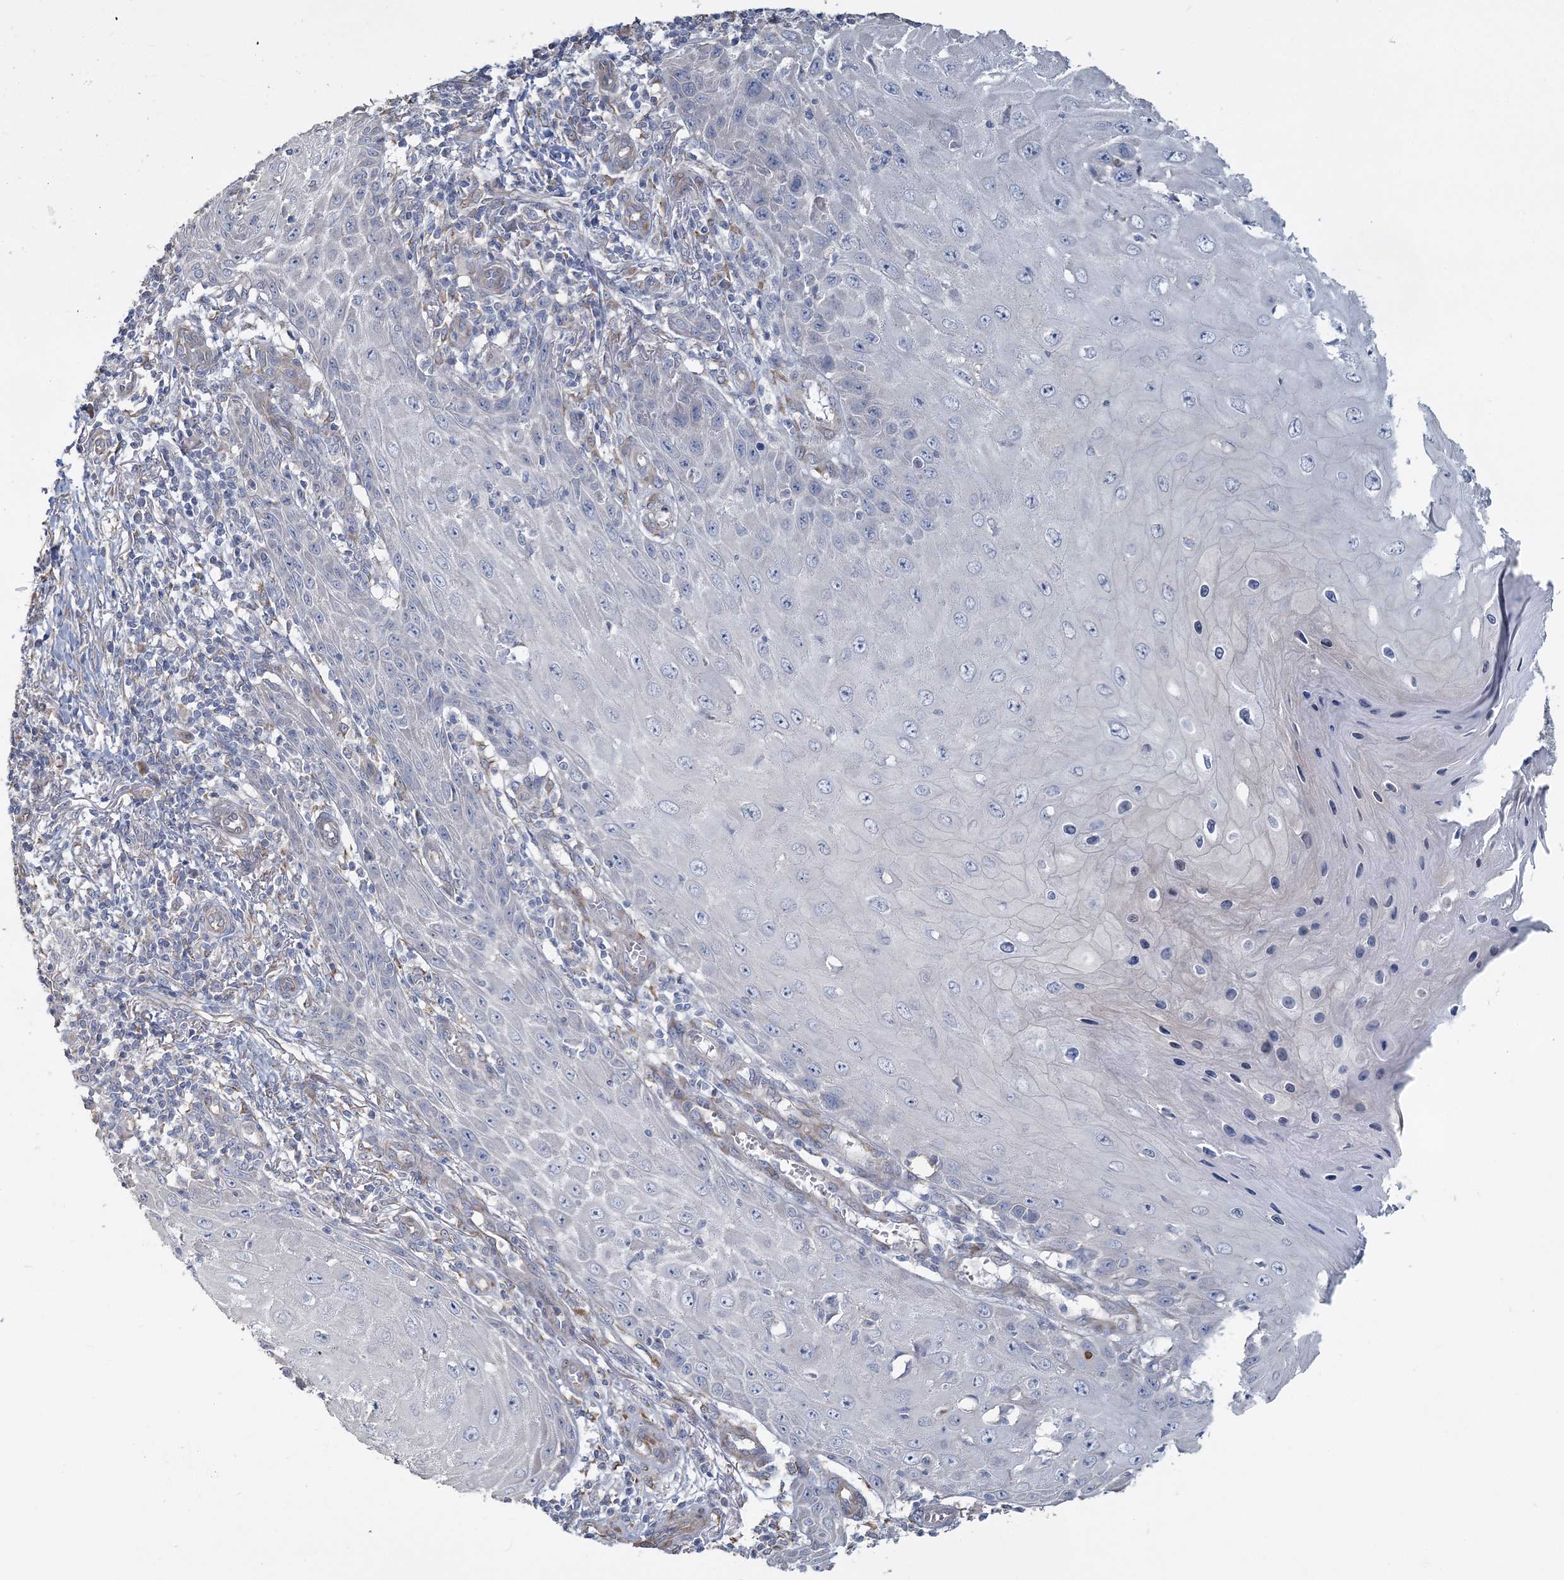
{"staining": {"intensity": "negative", "quantity": "none", "location": "none"}, "tissue": "skin cancer", "cell_type": "Tumor cells", "image_type": "cancer", "snomed": [{"axis": "morphology", "description": "Squamous cell carcinoma, NOS"}, {"axis": "topography", "description": "Skin"}], "caption": "IHC photomicrograph of neoplastic tissue: skin cancer (squamous cell carcinoma) stained with DAB (3,3'-diaminobenzidine) displays no significant protein staining in tumor cells.", "gene": "CMBL", "patient": {"sex": "female", "age": 73}}